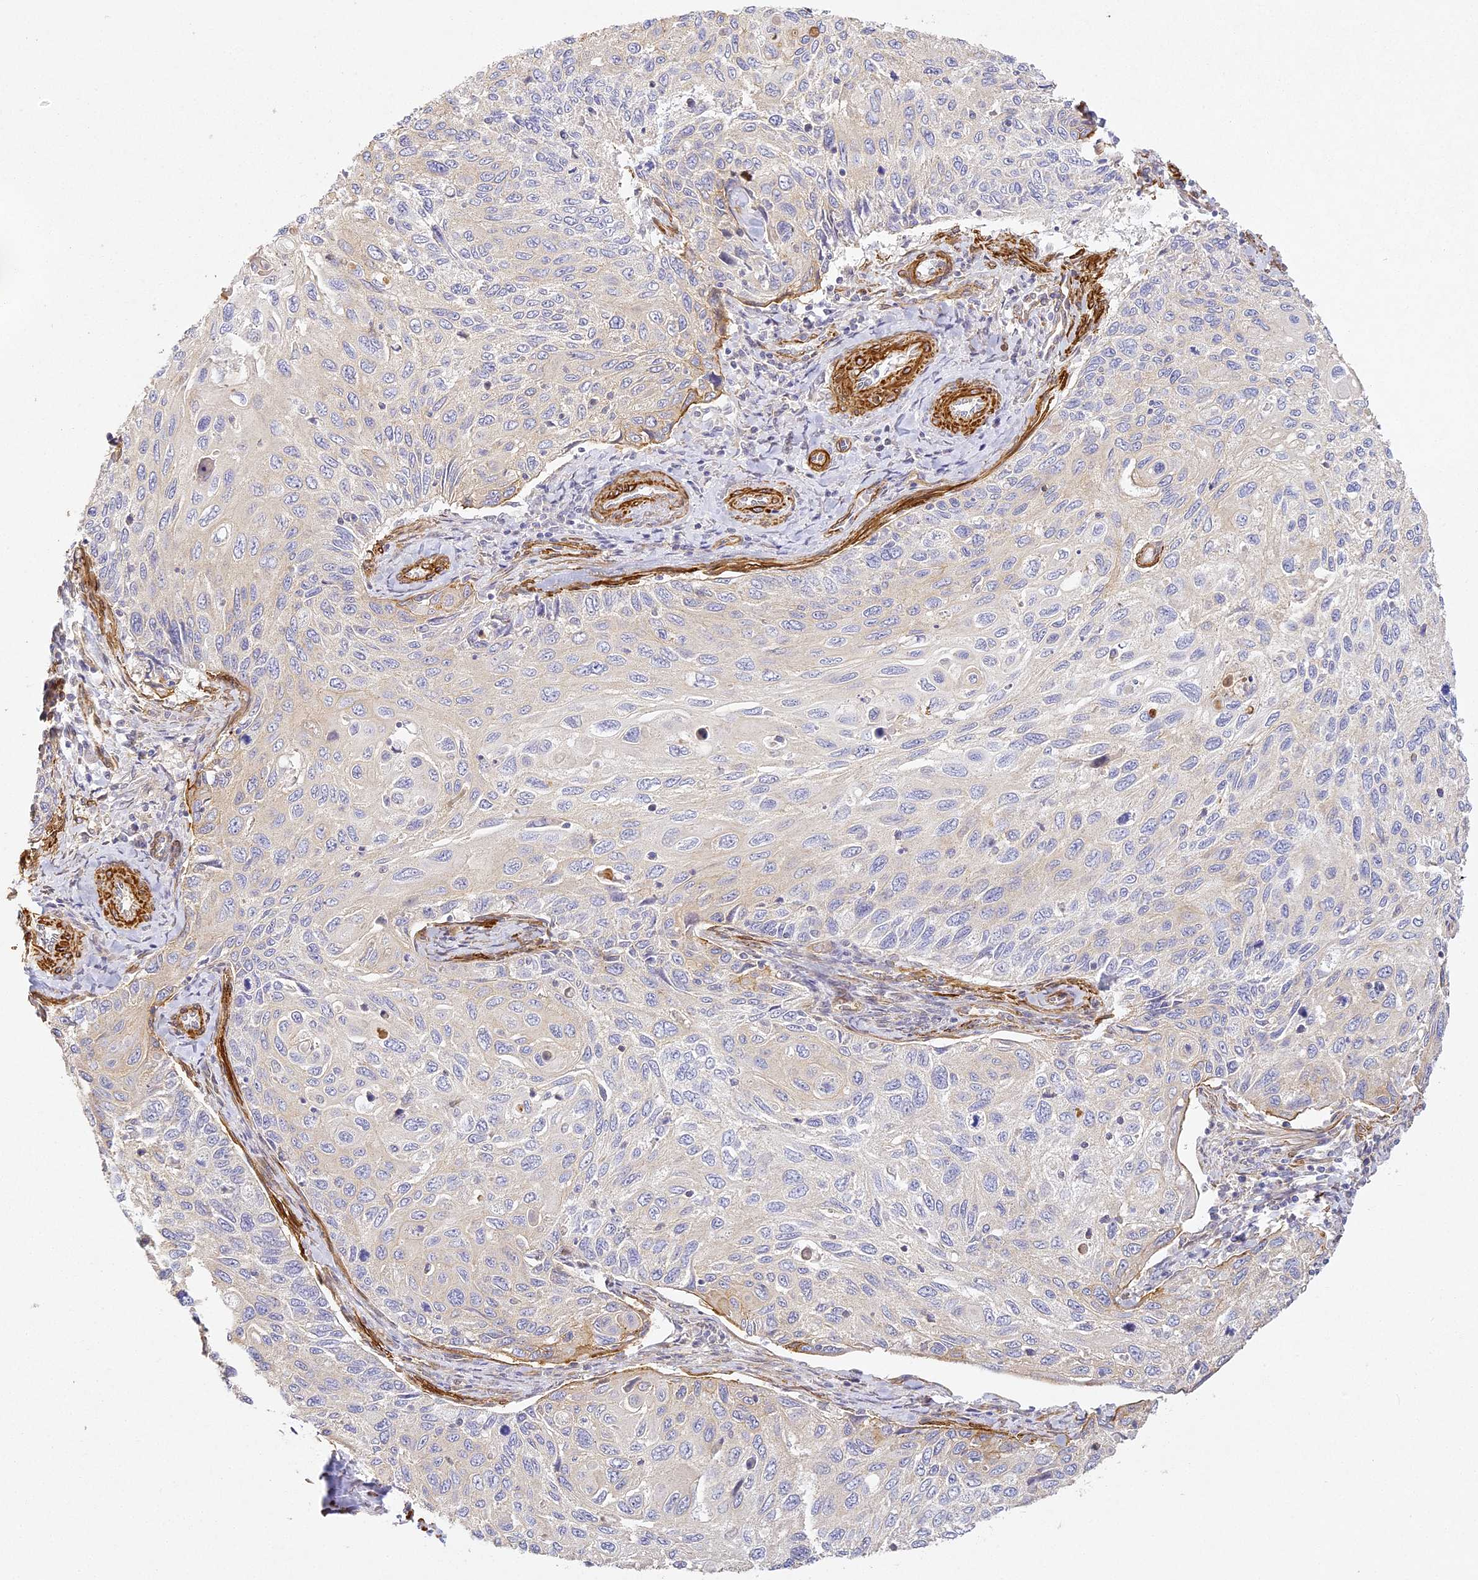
{"staining": {"intensity": "negative", "quantity": "none", "location": "none"}, "tissue": "cervical cancer", "cell_type": "Tumor cells", "image_type": "cancer", "snomed": [{"axis": "morphology", "description": "Squamous cell carcinoma, NOS"}, {"axis": "topography", "description": "Cervix"}], "caption": "There is no significant expression in tumor cells of cervical cancer.", "gene": "MED28", "patient": {"sex": "female", "age": 70}}